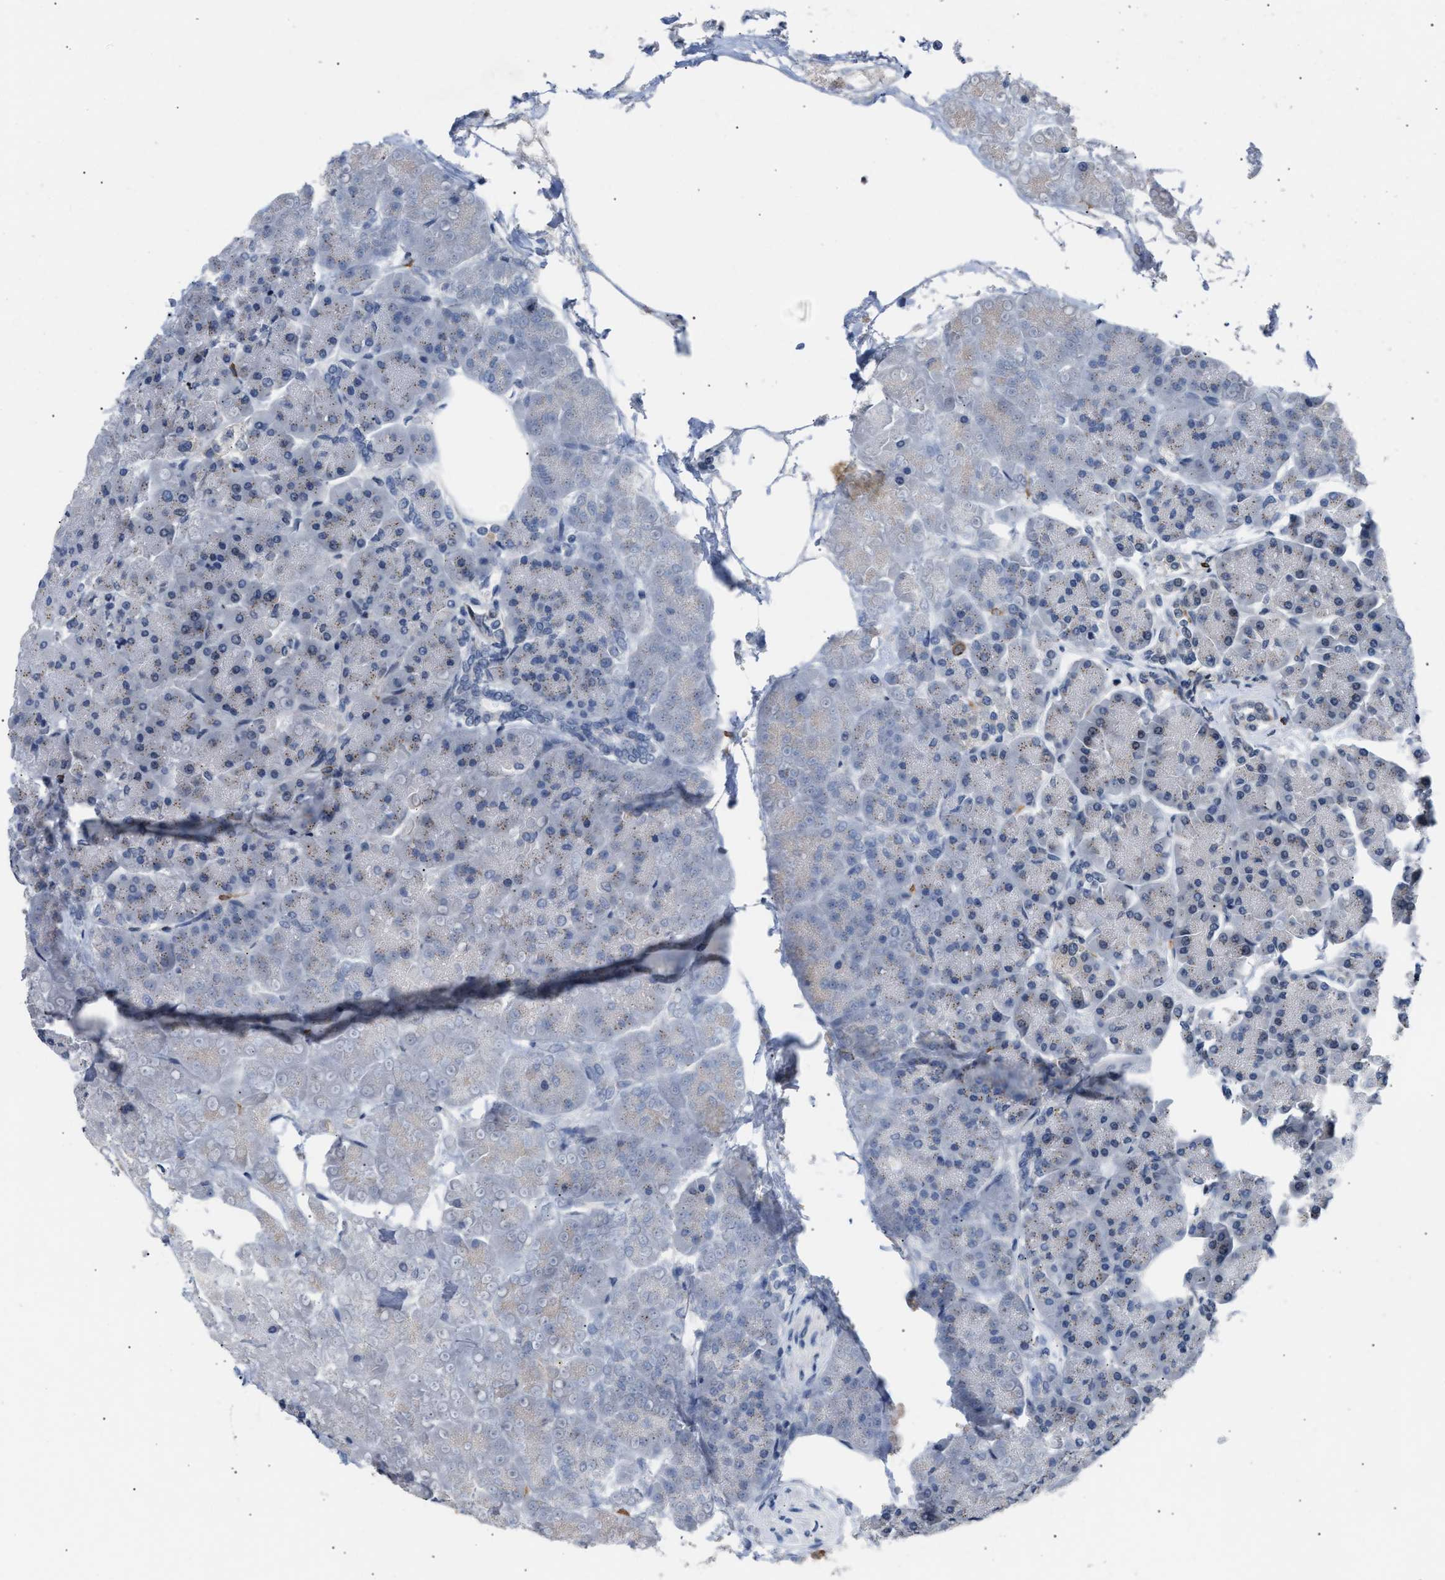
{"staining": {"intensity": "weak", "quantity": "25%-75%", "location": "cytoplasmic/membranous"}, "tissue": "pancreas", "cell_type": "Exocrine glandular cells", "image_type": "normal", "snomed": [{"axis": "morphology", "description": "Normal tissue, NOS"}, {"axis": "topography", "description": "Pancreas"}], "caption": "Pancreas stained with a protein marker demonstrates weak staining in exocrine glandular cells.", "gene": "TXNRD3", "patient": {"sex": "female", "age": 70}}